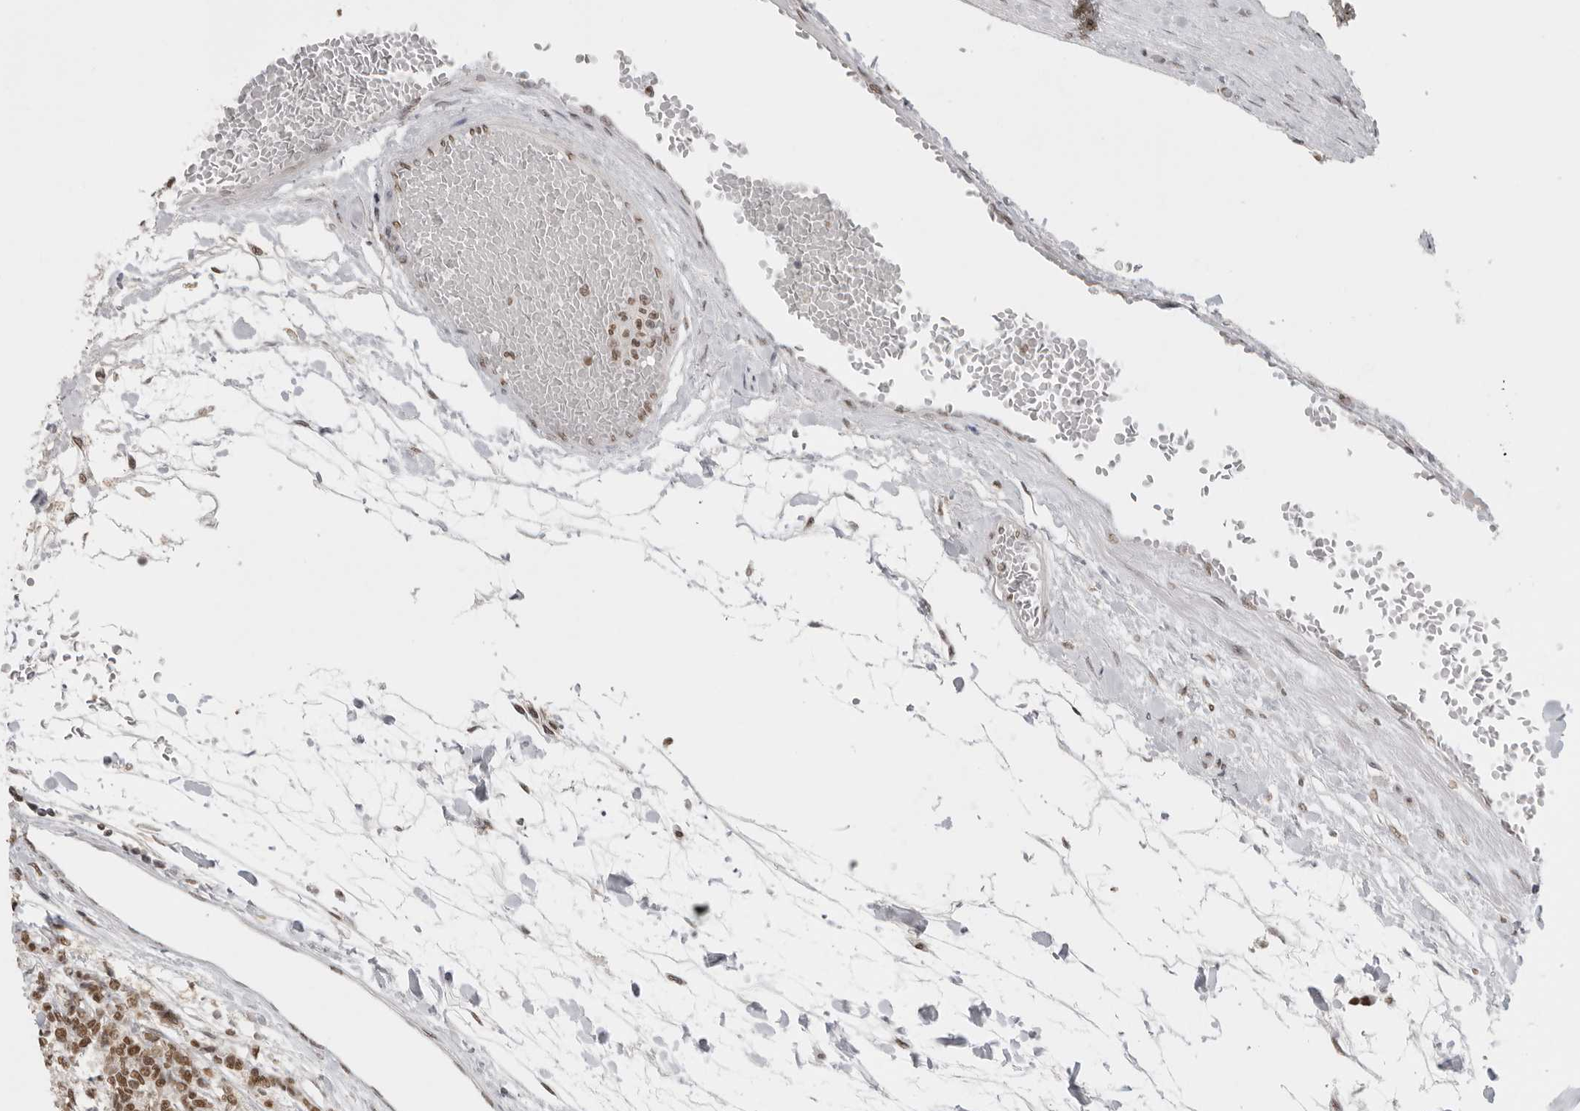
{"staining": {"intensity": "strong", "quantity": ">75%", "location": "nuclear"}, "tissue": "carcinoid", "cell_type": "Tumor cells", "image_type": "cancer", "snomed": [{"axis": "morphology", "description": "Carcinoid, malignant, NOS"}, {"axis": "topography", "description": "Pancreas"}], "caption": "This photomicrograph exhibits carcinoid stained with immunohistochemistry (IHC) to label a protein in brown. The nuclear of tumor cells show strong positivity for the protein. Nuclei are counter-stained blue.", "gene": "RPA2", "patient": {"sex": "female", "age": 54}}